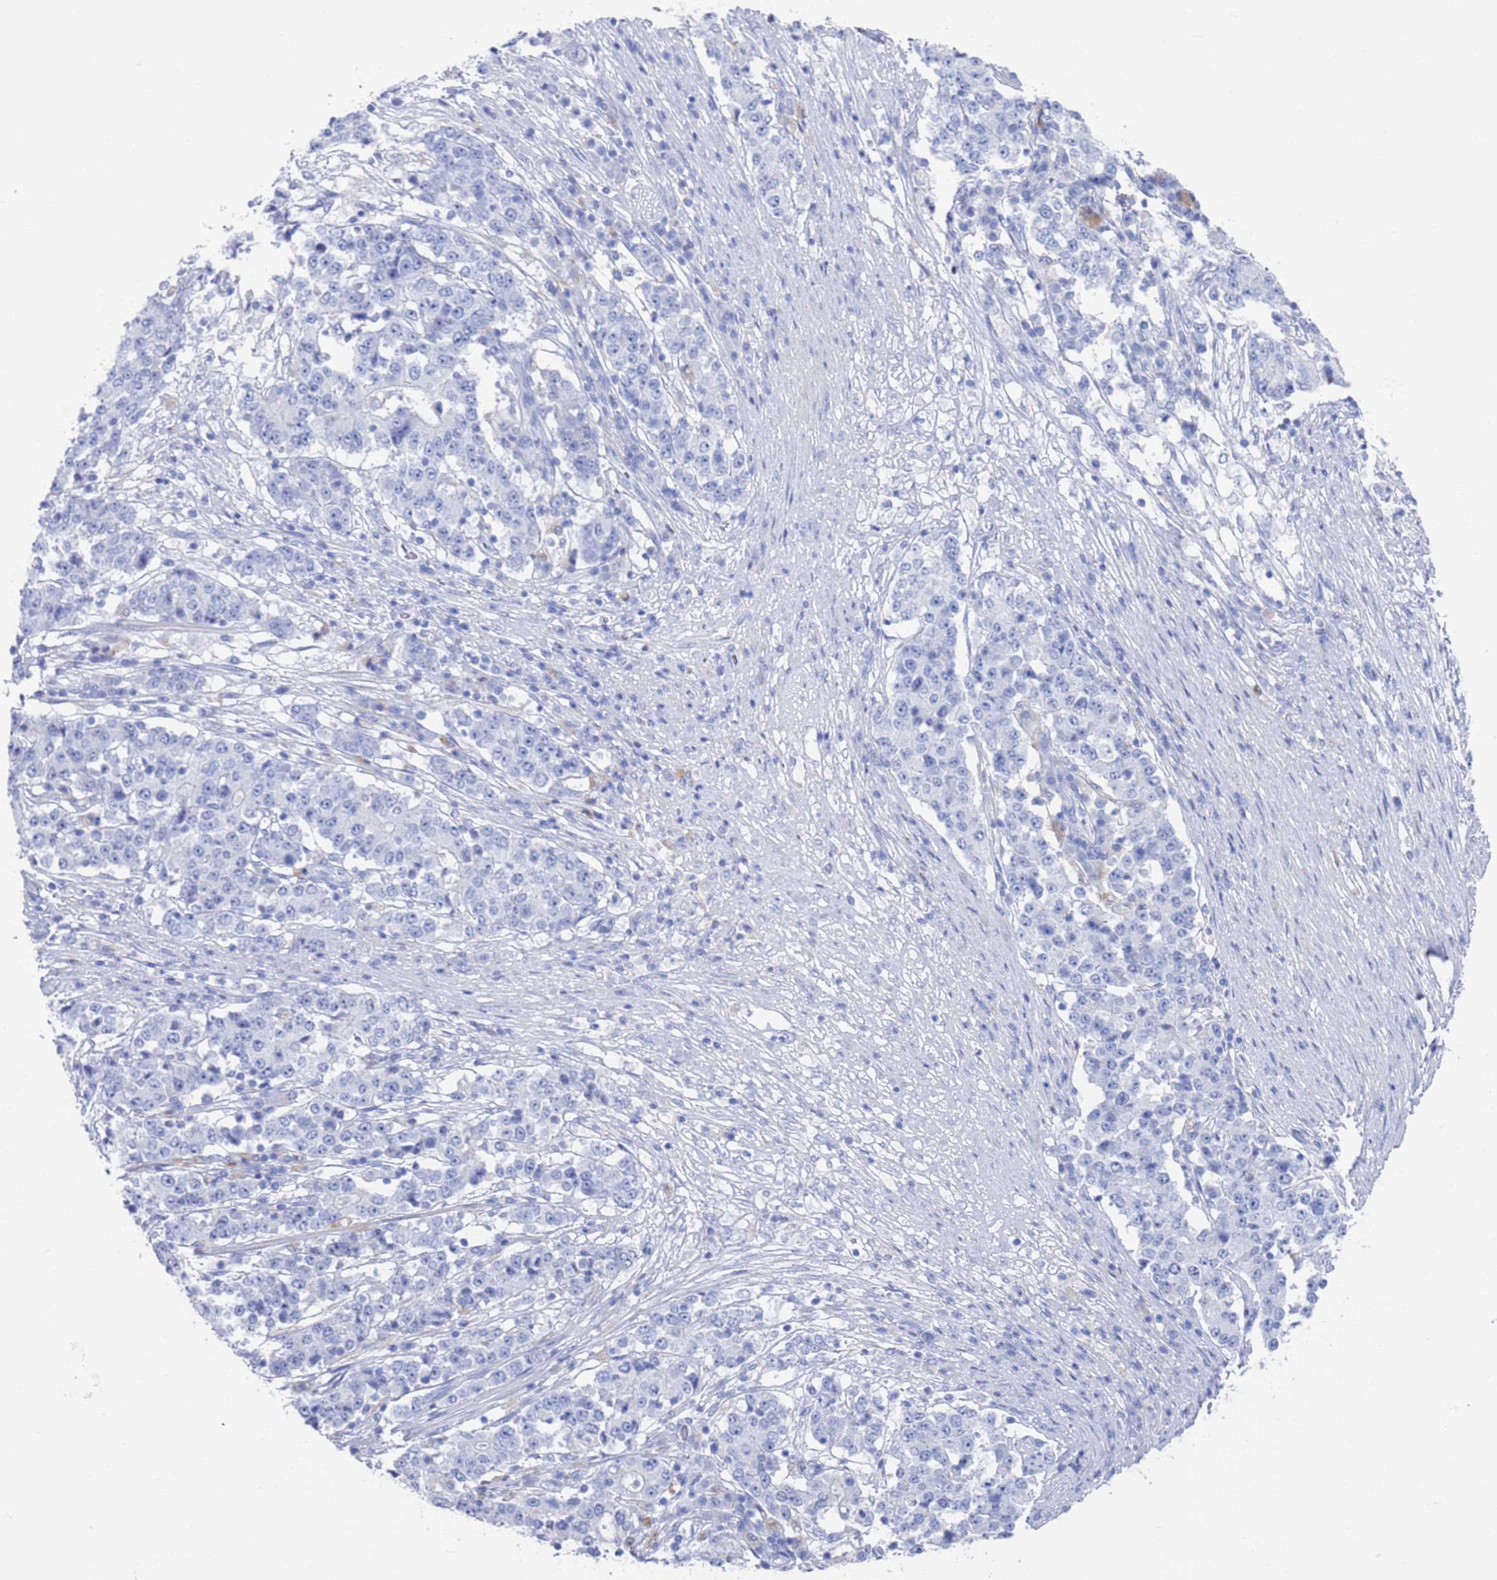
{"staining": {"intensity": "negative", "quantity": "none", "location": "none"}, "tissue": "stomach cancer", "cell_type": "Tumor cells", "image_type": "cancer", "snomed": [{"axis": "morphology", "description": "Adenocarcinoma, NOS"}, {"axis": "topography", "description": "Stomach"}], "caption": "This is a micrograph of IHC staining of stomach cancer (adenocarcinoma), which shows no positivity in tumor cells. The staining is performed using DAB (3,3'-diaminobenzidine) brown chromogen with nuclei counter-stained in using hematoxylin.", "gene": "FUCA1", "patient": {"sex": "male", "age": 59}}